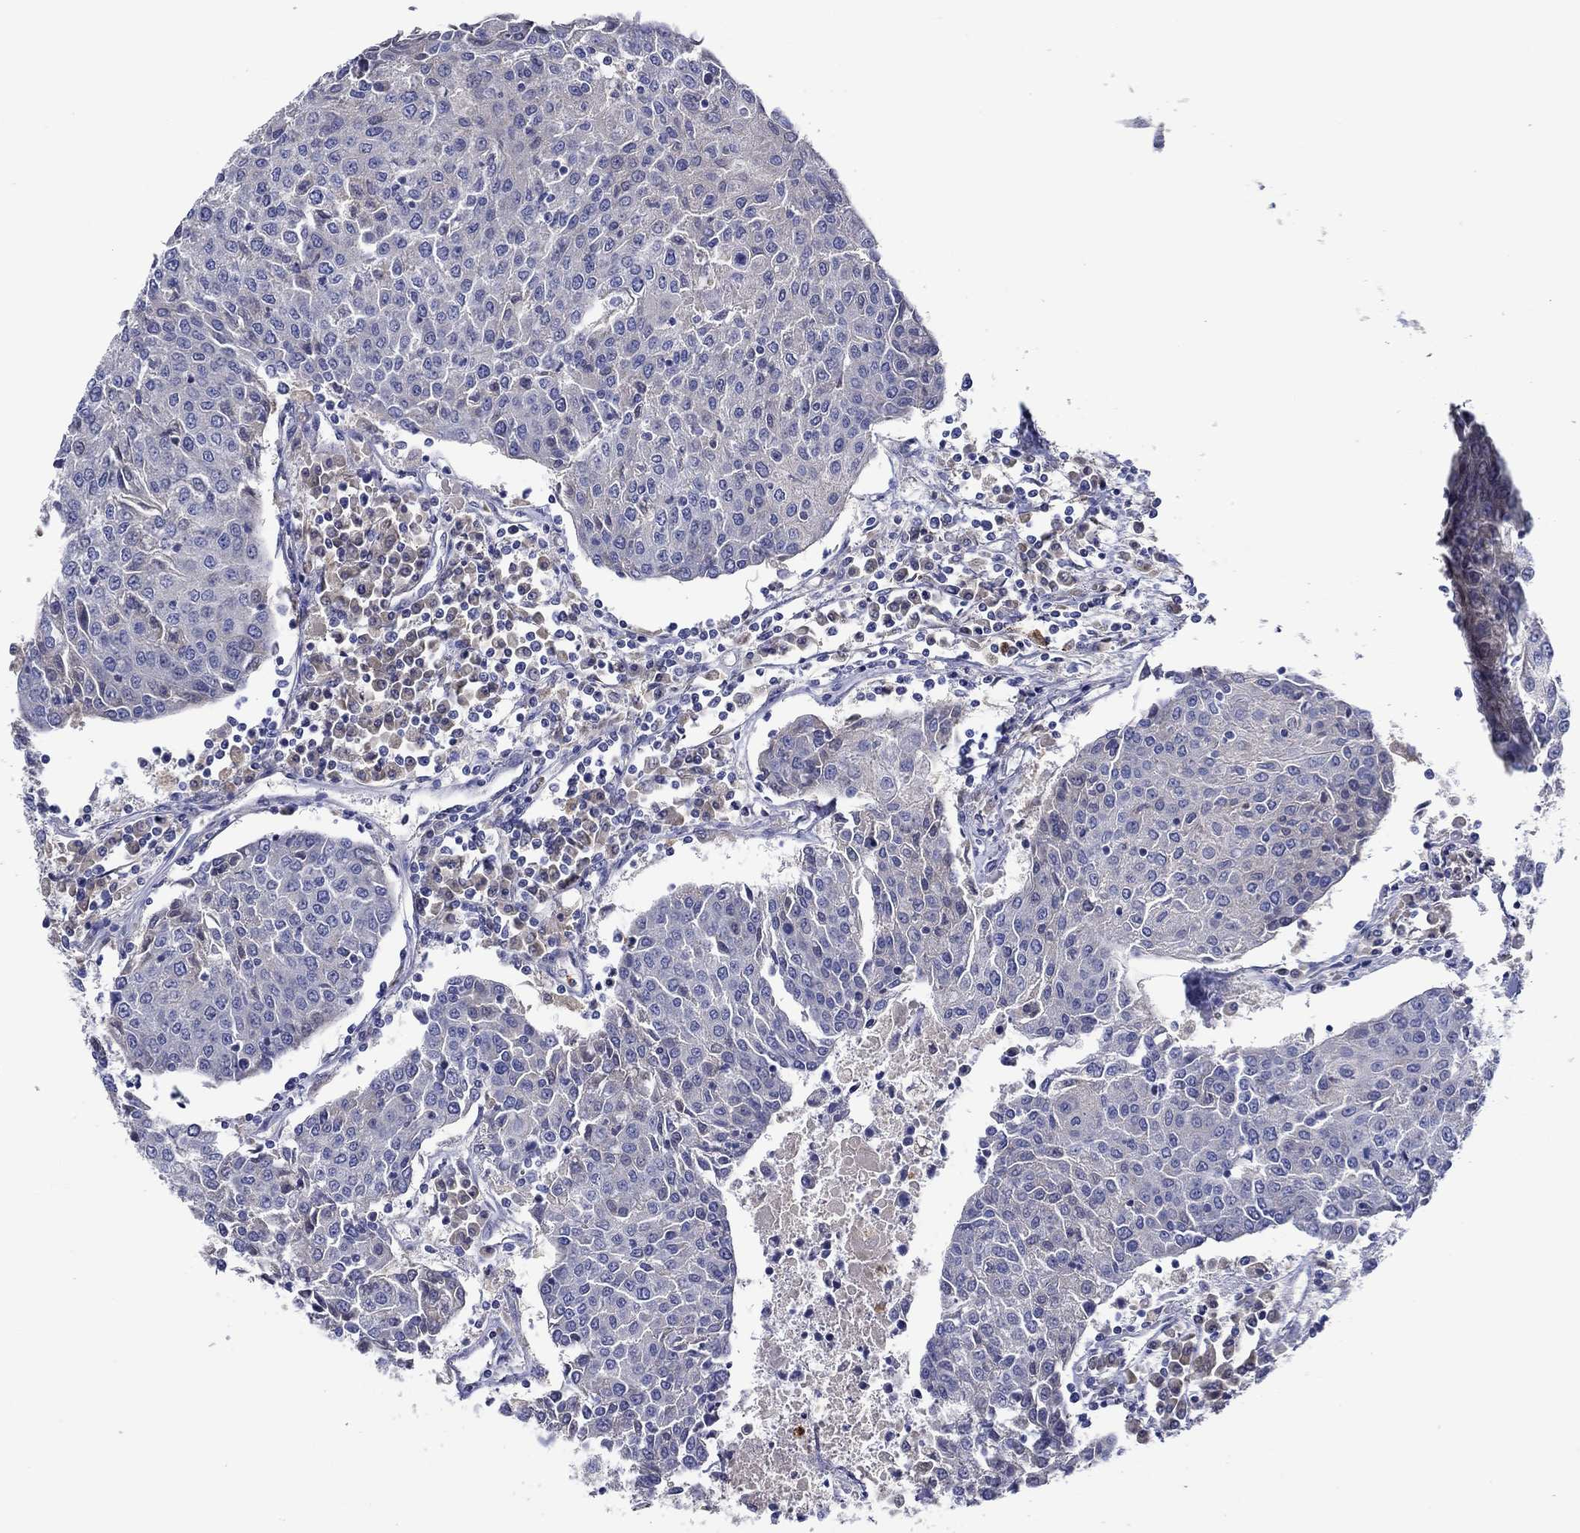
{"staining": {"intensity": "negative", "quantity": "none", "location": "none"}, "tissue": "urothelial cancer", "cell_type": "Tumor cells", "image_type": "cancer", "snomed": [{"axis": "morphology", "description": "Urothelial carcinoma, High grade"}, {"axis": "topography", "description": "Urinary bladder"}], "caption": "High magnification brightfield microscopy of urothelial cancer stained with DAB (3,3'-diaminobenzidine) (brown) and counterstained with hematoxylin (blue): tumor cells show no significant expression. The staining is performed using DAB (3,3'-diaminobenzidine) brown chromogen with nuclei counter-stained in using hematoxylin.", "gene": "CHIT1", "patient": {"sex": "female", "age": 85}}